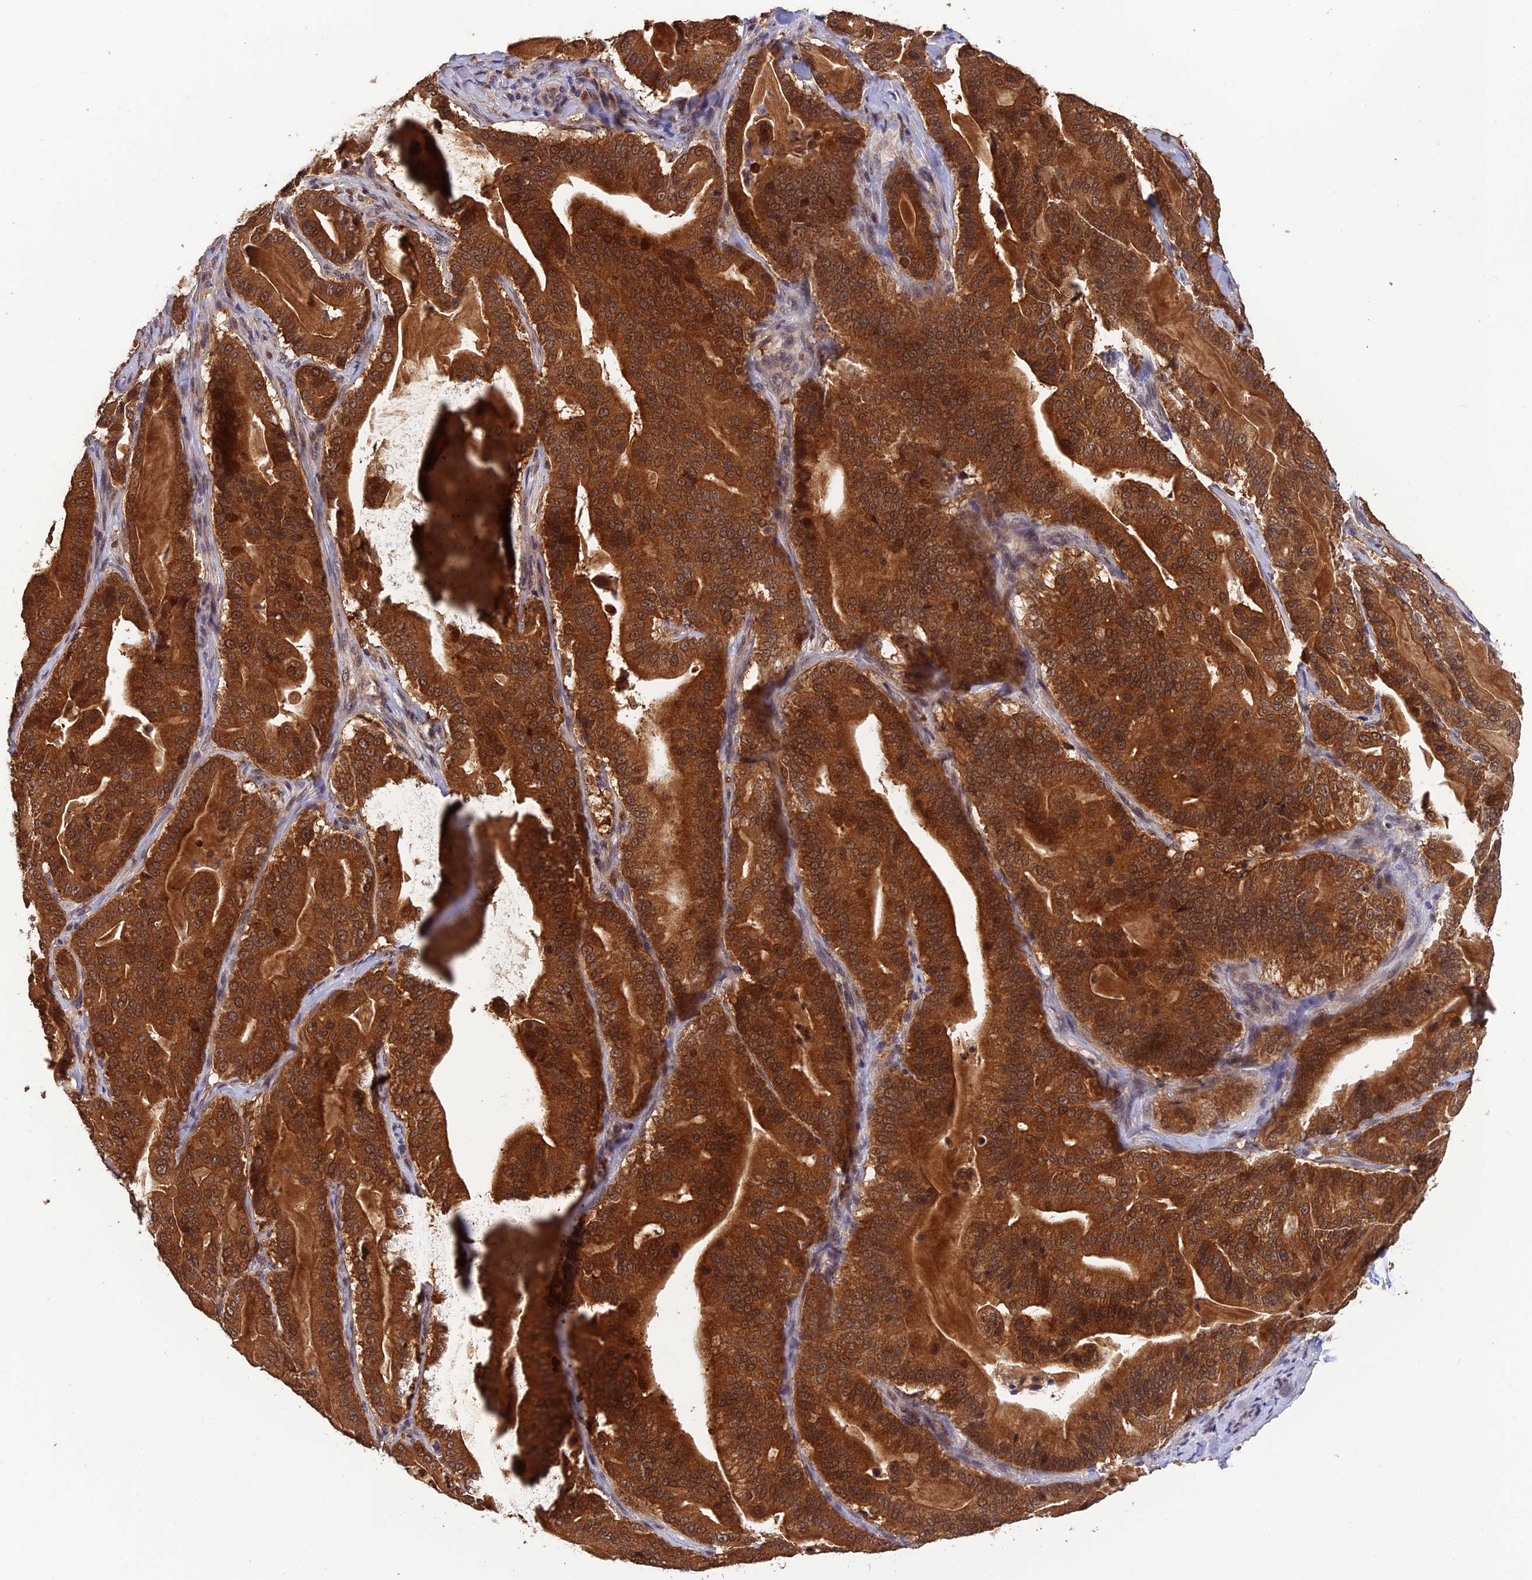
{"staining": {"intensity": "strong", "quantity": ">75%", "location": "cytoplasmic/membranous,nuclear"}, "tissue": "pancreatic cancer", "cell_type": "Tumor cells", "image_type": "cancer", "snomed": [{"axis": "morphology", "description": "Adenocarcinoma, NOS"}, {"axis": "topography", "description": "Pancreas"}], "caption": "Immunohistochemical staining of adenocarcinoma (pancreatic) demonstrates high levels of strong cytoplasmic/membranous and nuclear protein positivity in approximately >75% of tumor cells.", "gene": "MNS1", "patient": {"sex": "male", "age": 63}}